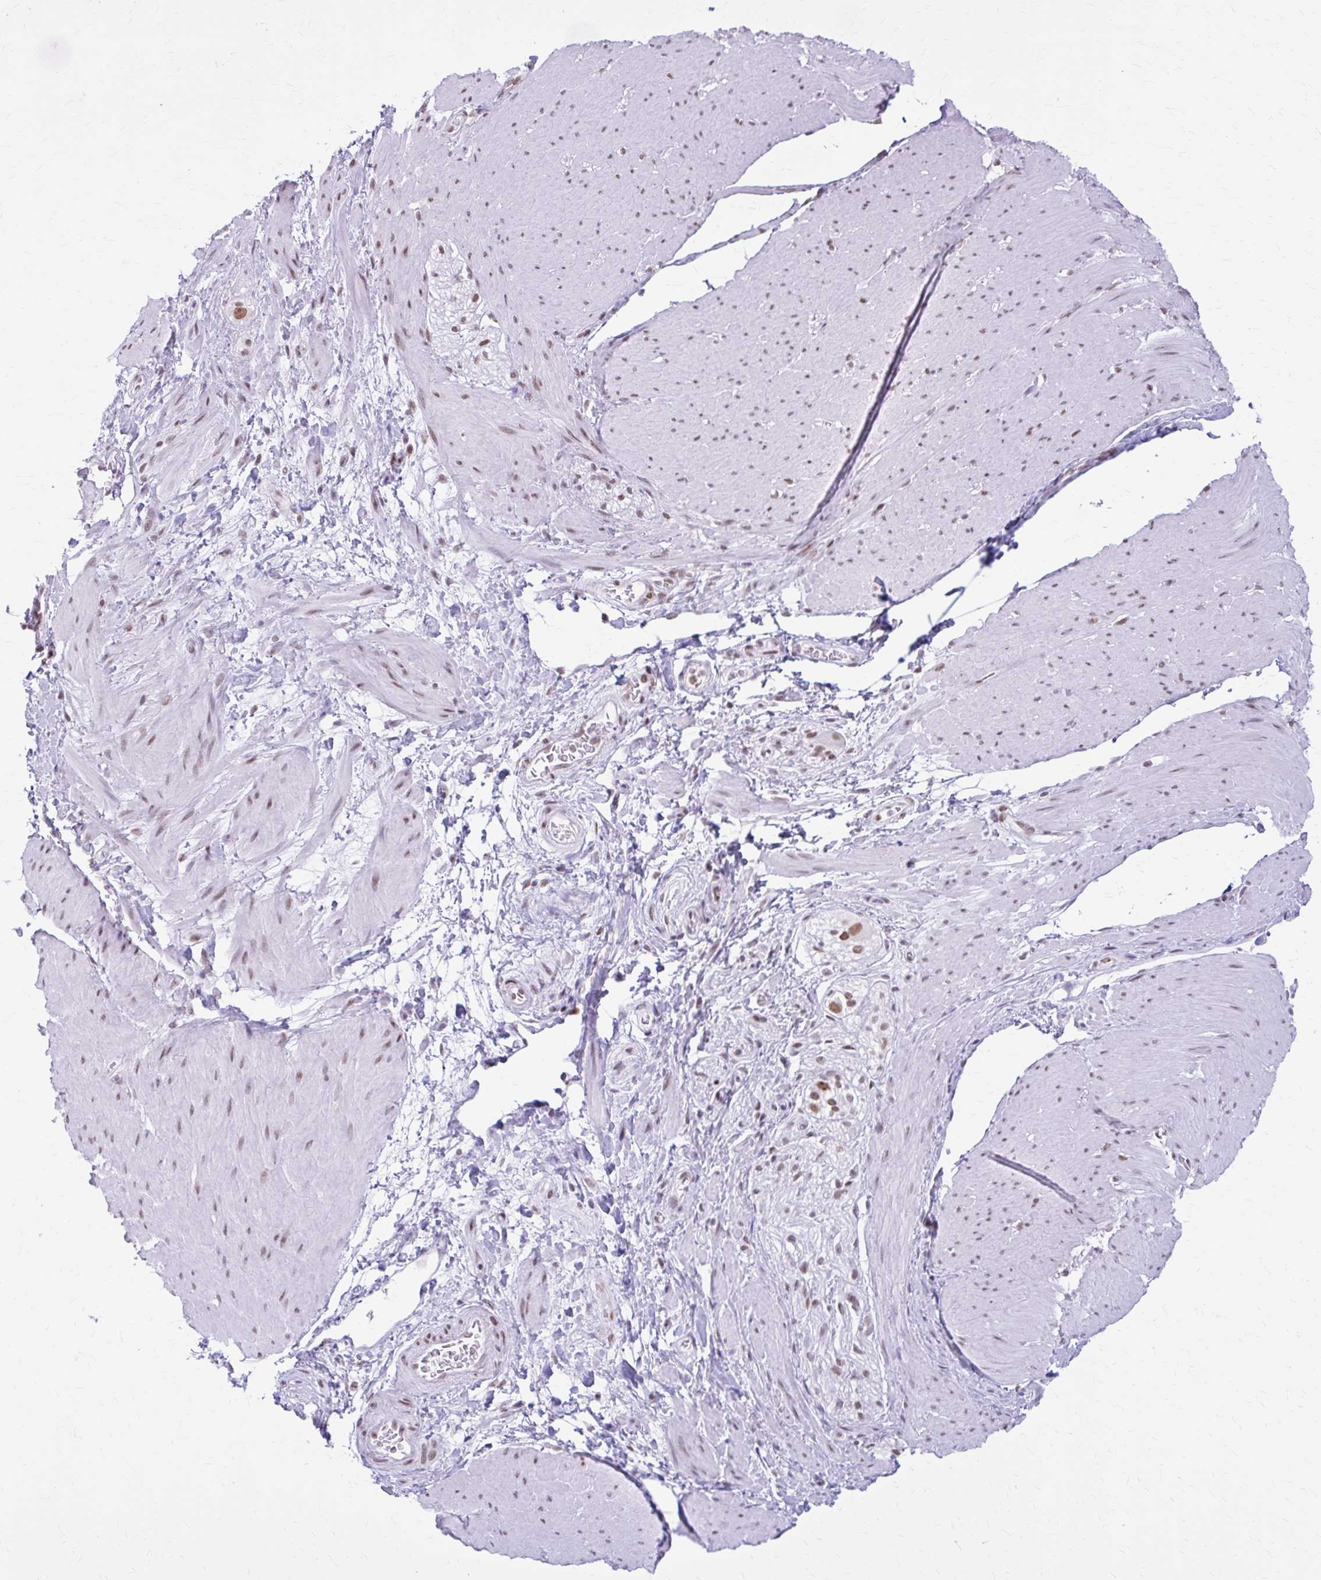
{"staining": {"intensity": "moderate", "quantity": "25%-75%", "location": "nuclear"}, "tissue": "smooth muscle", "cell_type": "Smooth muscle cells", "image_type": "normal", "snomed": [{"axis": "morphology", "description": "Normal tissue, NOS"}, {"axis": "topography", "description": "Smooth muscle"}, {"axis": "topography", "description": "Rectum"}], "caption": "Protein staining exhibits moderate nuclear expression in about 25%-75% of smooth muscle cells in normal smooth muscle. (IHC, brightfield microscopy, high magnification).", "gene": "PABIR1", "patient": {"sex": "male", "age": 53}}